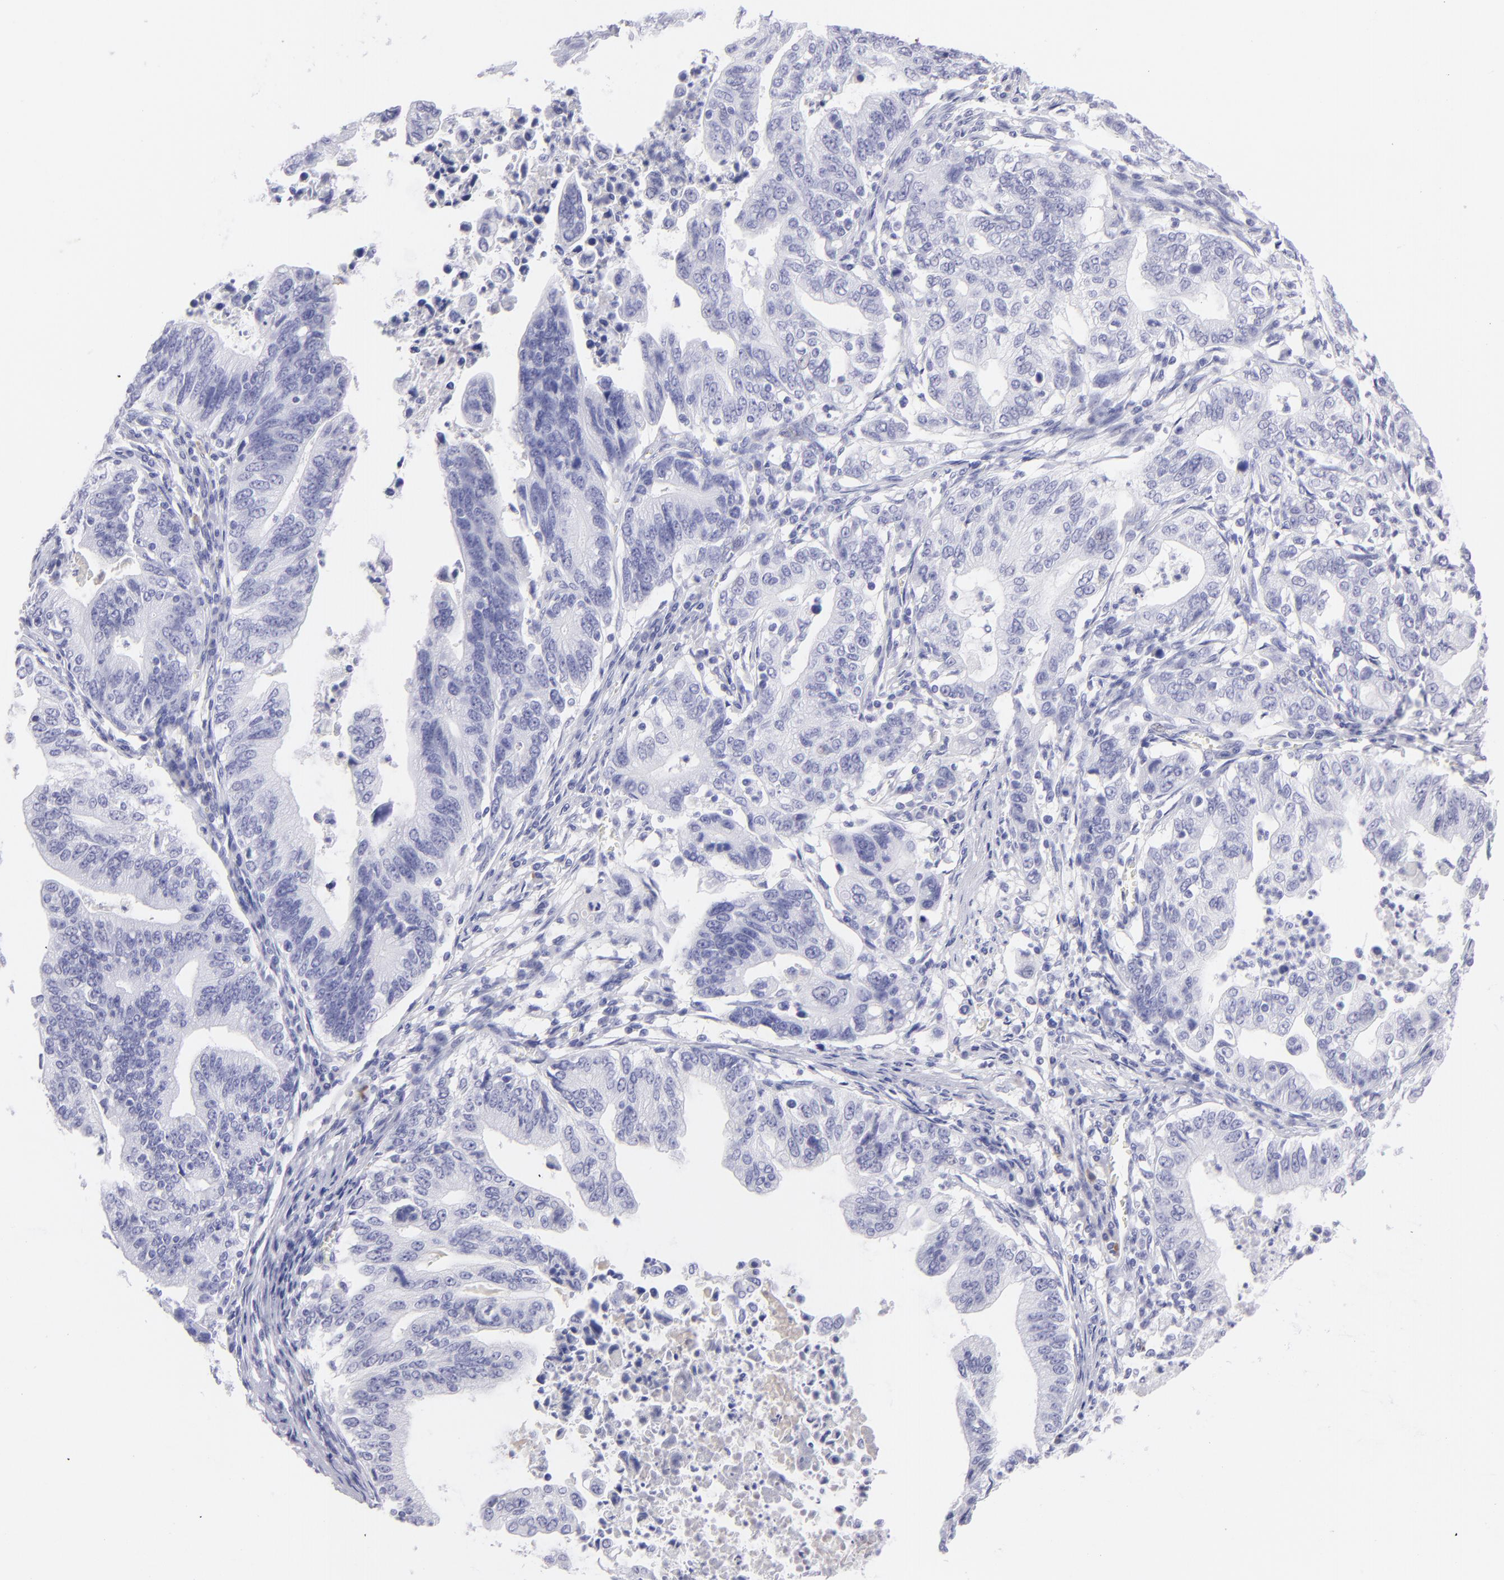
{"staining": {"intensity": "negative", "quantity": "none", "location": "none"}, "tissue": "stomach cancer", "cell_type": "Tumor cells", "image_type": "cancer", "snomed": [{"axis": "morphology", "description": "Adenocarcinoma, NOS"}, {"axis": "topography", "description": "Stomach, upper"}], "caption": "The histopathology image demonstrates no staining of tumor cells in stomach adenocarcinoma. (DAB (3,3'-diaminobenzidine) immunohistochemistry visualized using brightfield microscopy, high magnification).", "gene": "SLC1A2", "patient": {"sex": "female", "age": 50}}